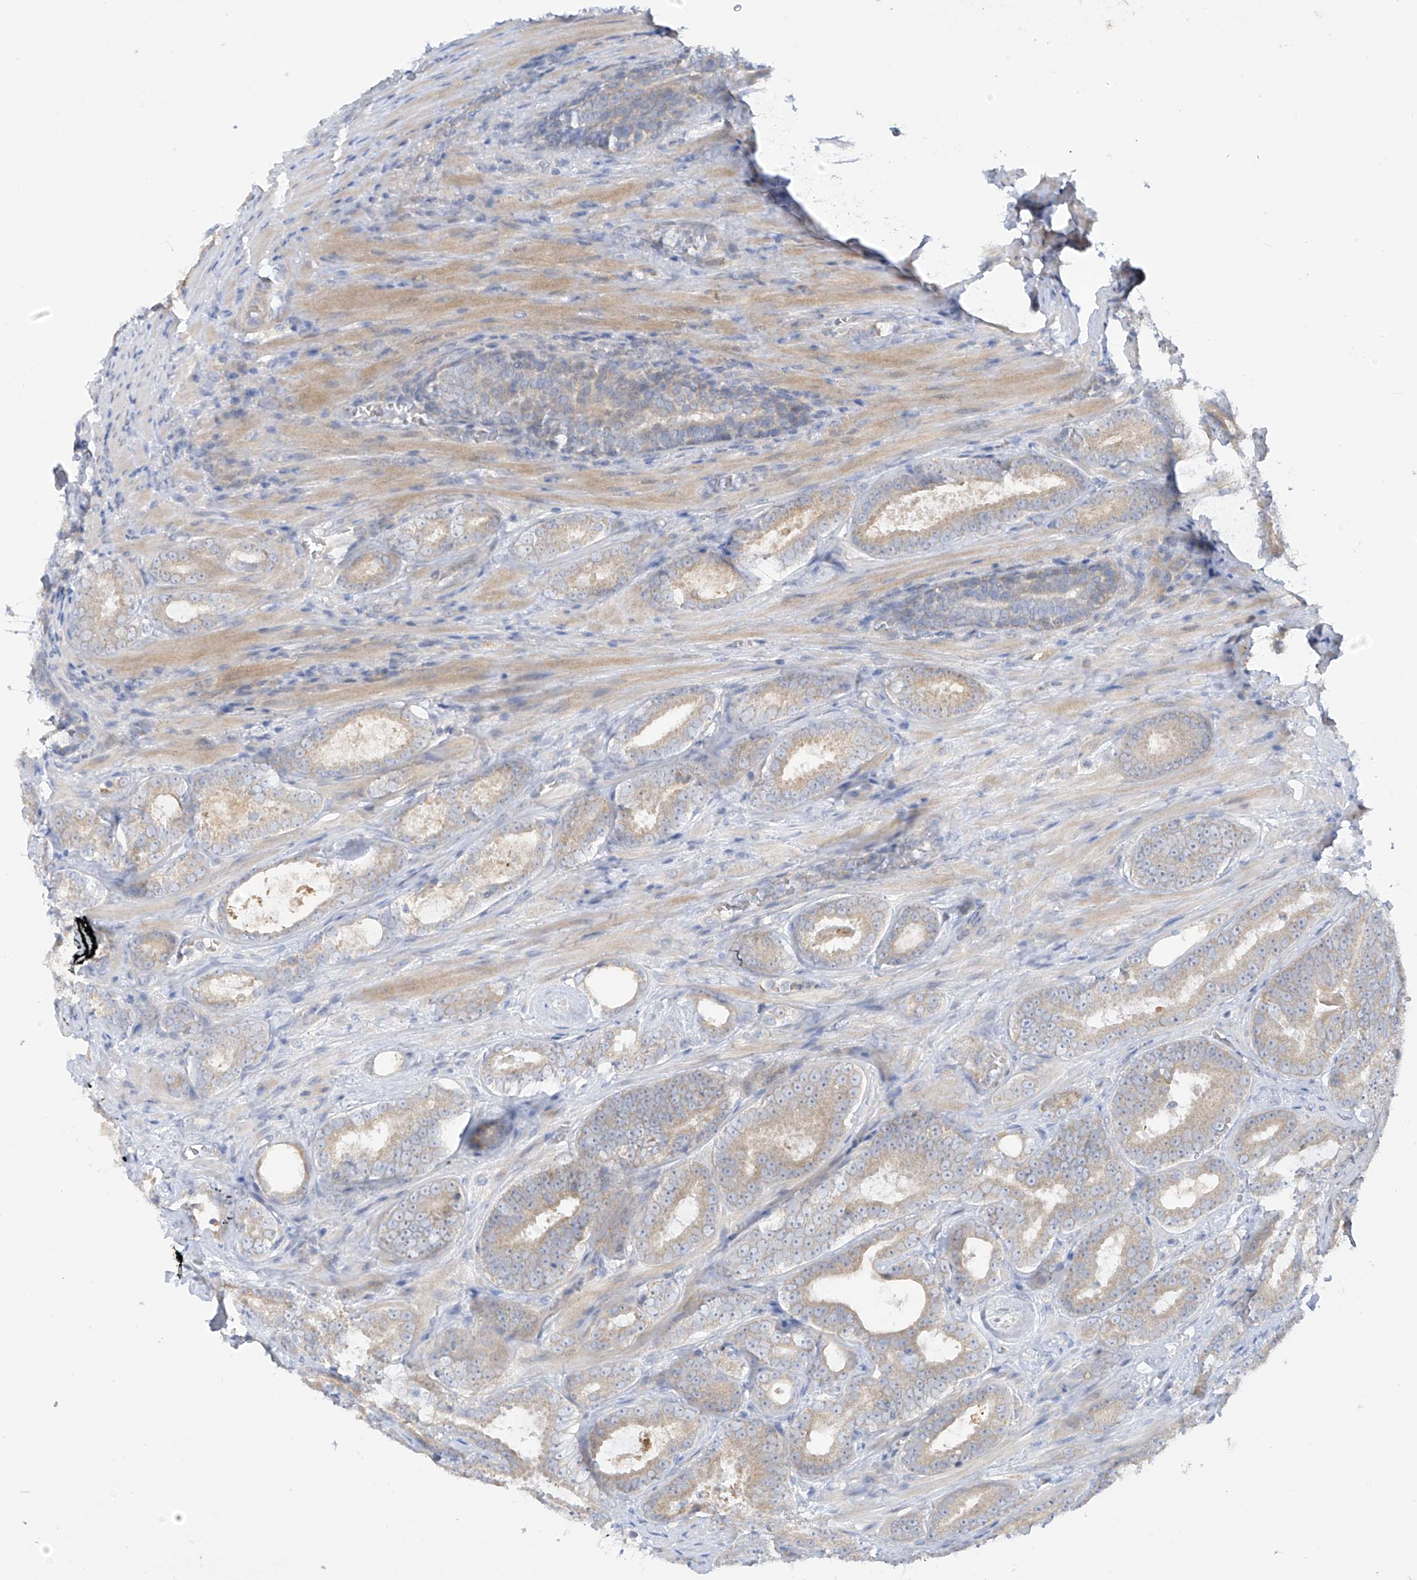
{"staining": {"intensity": "weak", "quantity": "25%-75%", "location": "cytoplasmic/membranous"}, "tissue": "prostate cancer", "cell_type": "Tumor cells", "image_type": "cancer", "snomed": [{"axis": "morphology", "description": "Adenocarcinoma, High grade"}, {"axis": "topography", "description": "Prostate"}], "caption": "Weak cytoplasmic/membranous staining for a protein is present in approximately 25%-75% of tumor cells of prostate cancer using IHC.", "gene": "METTL18", "patient": {"sex": "male", "age": 66}}